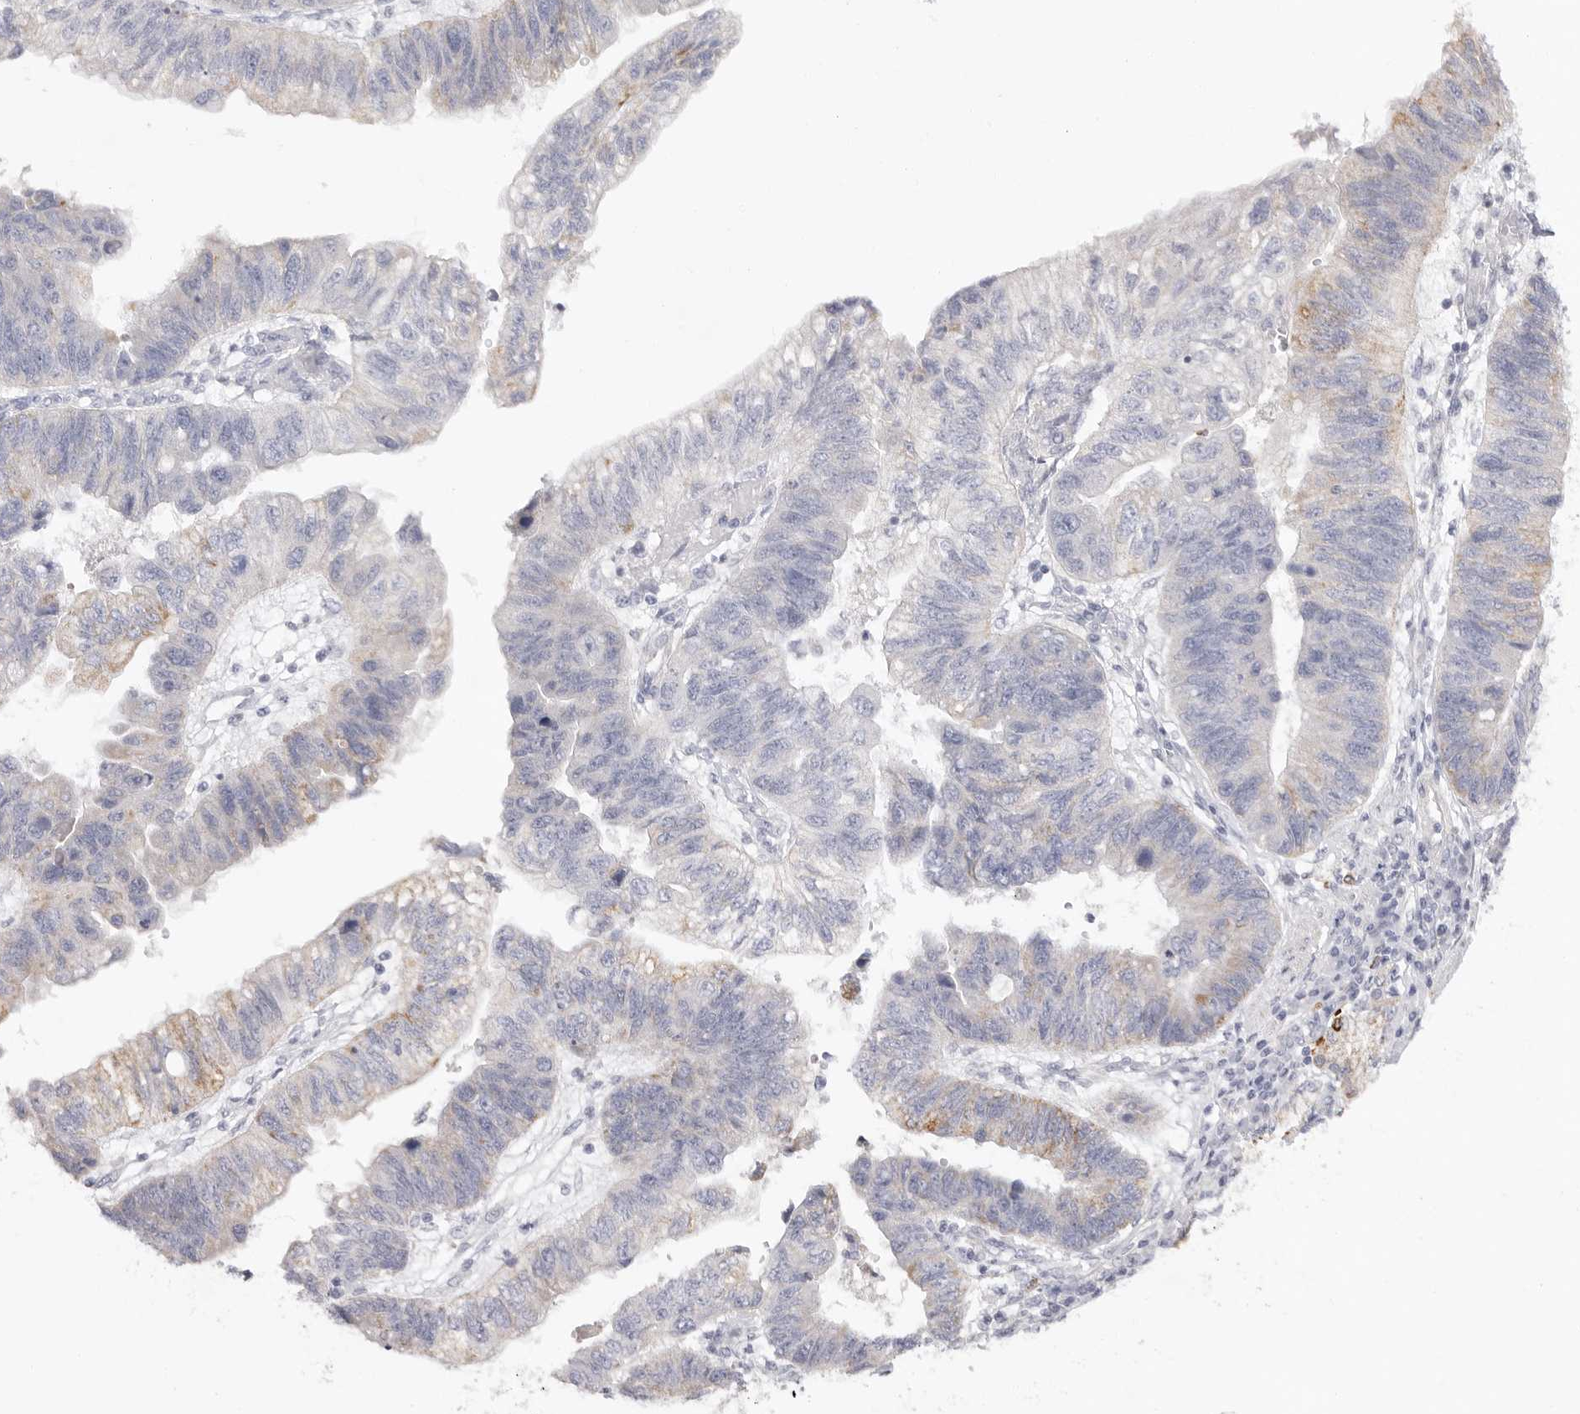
{"staining": {"intensity": "moderate", "quantity": "25%-75%", "location": "cytoplasmic/membranous"}, "tissue": "stomach cancer", "cell_type": "Tumor cells", "image_type": "cancer", "snomed": [{"axis": "morphology", "description": "Adenocarcinoma, NOS"}, {"axis": "topography", "description": "Stomach"}], "caption": "Stomach adenocarcinoma stained with DAB IHC reveals medium levels of moderate cytoplasmic/membranous expression in approximately 25%-75% of tumor cells.", "gene": "ELP3", "patient": {"sex": "male", "age": 59}}